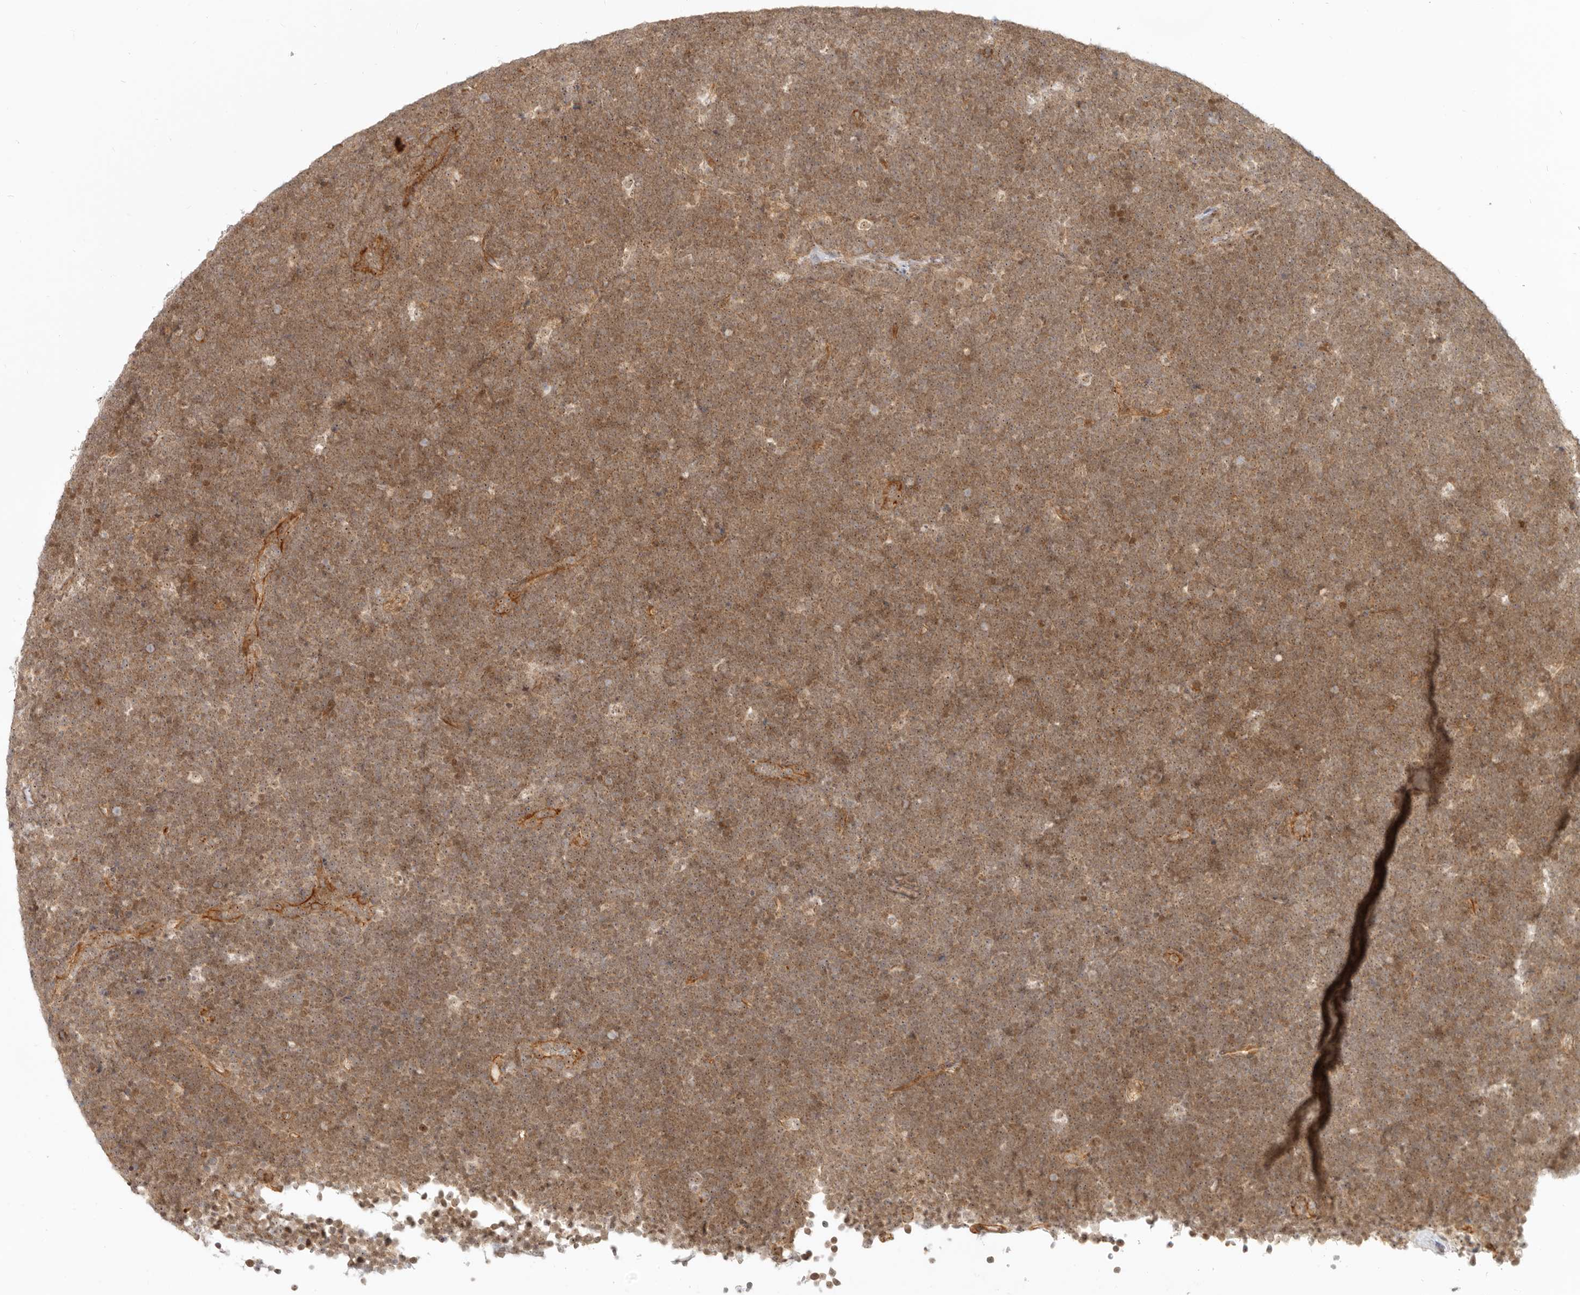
{"staining": {"intensity": "moderate", "quantity": ">75%", "location": "cytoplasmic/membranous,nuclear"}, "tissue": "lymphoma", "cell_type": "Tumor cells", "image_type": "cancer", "snomed": [{"axis": "morphology", "description": "Malignant lymphoma, non-Hodgkin's type, High grade"}, {"axis": "topography", "description": "Lymph node"}], "caption": "Tumor cells exhibit moderate cytoplasmic/membranous and nuclear expression in approximately >75% of cells in high-grade malignant lymphoma, non-Hodgkin's type.", "gene": "BAP1", "patient": {"sex": "male", "age": 13}}